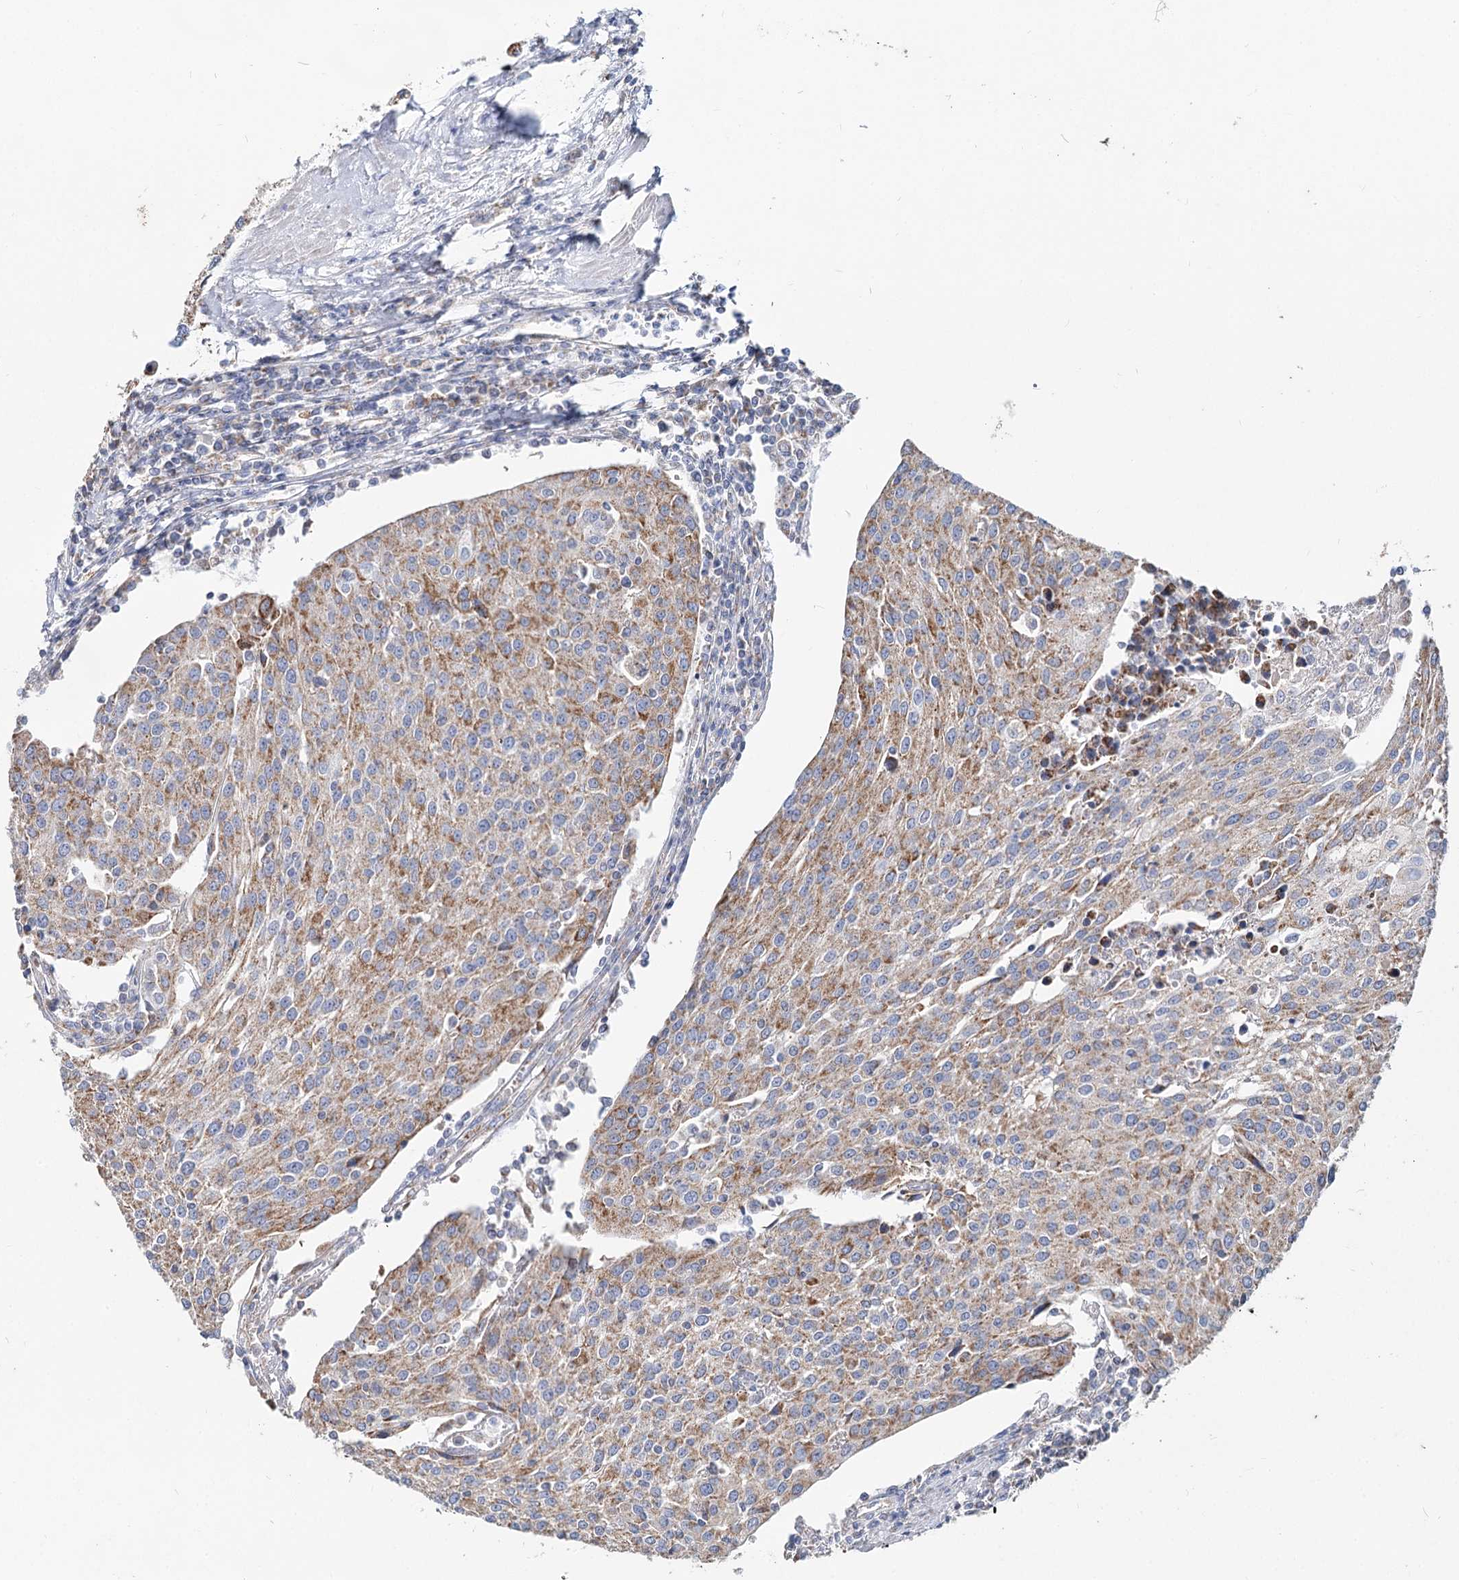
{"staining": {"intensity": "moderate", "quantity": ">75%", "location": "cytoplasmic/membranous"}, "tissue": "urothelial cancer", "cell_type": "Tumor cells", "image_type": "cancer", "snomed": [{"axis": "morphology", "description": "Urothelial carcinoma, High grade"}, {"axis": "topography", "description": "Urinary bladder"}], "caption": "Immunohistochemistry (IHC) photomicrograph of urothelial cancer stained for a protein (brown), which displays medium levels of moderate cytoplasmic/membranous expression in approximately >75% of tumor cells.", "gene": "MCCC2", "patient": {"sex": "female", "age": 85}}